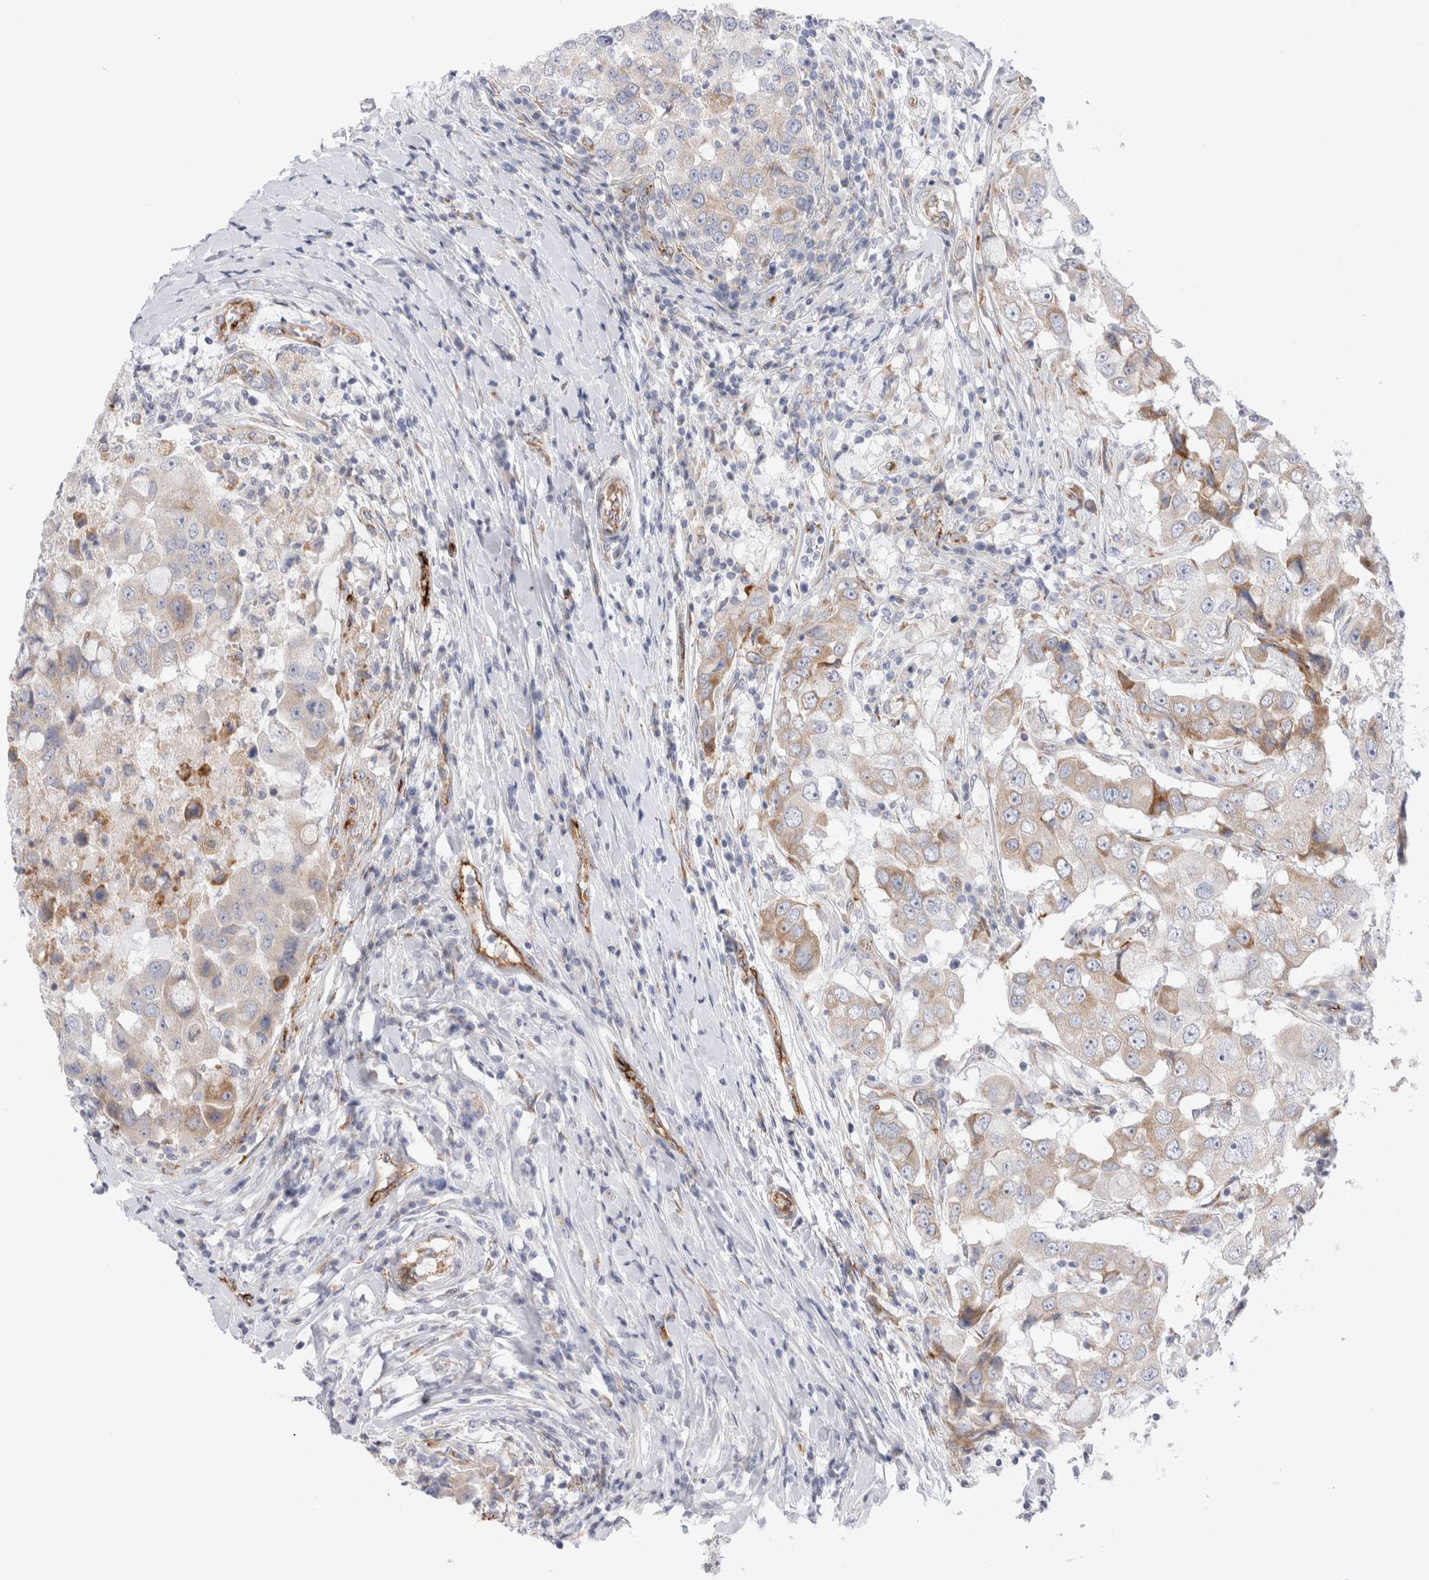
{"staining": {"intensity": "moderate", "quantity": "<25%", "location": "cytoplasmic/membranous"}, "tissue": "breast cancer", "cell_type": "Tumor cells", "image_type": "cancer", "snomed": [{"axis": "morphology", "description": "Duct carcinoma"}, {"axis": "topography", "description": "Breast"}], "caption": "IHC micrograph of neoplastic tissue: intraductal carcinoma (breast) stained using IHC demonstrates low levels of moderate protein expression localized specifically in the cytoplasmic/membranous of tumor cells, appearing as a cytoplasmic/membranous brown color.", "gene": "CNPY4", "patient": {"sex": "female", "age": 27}}